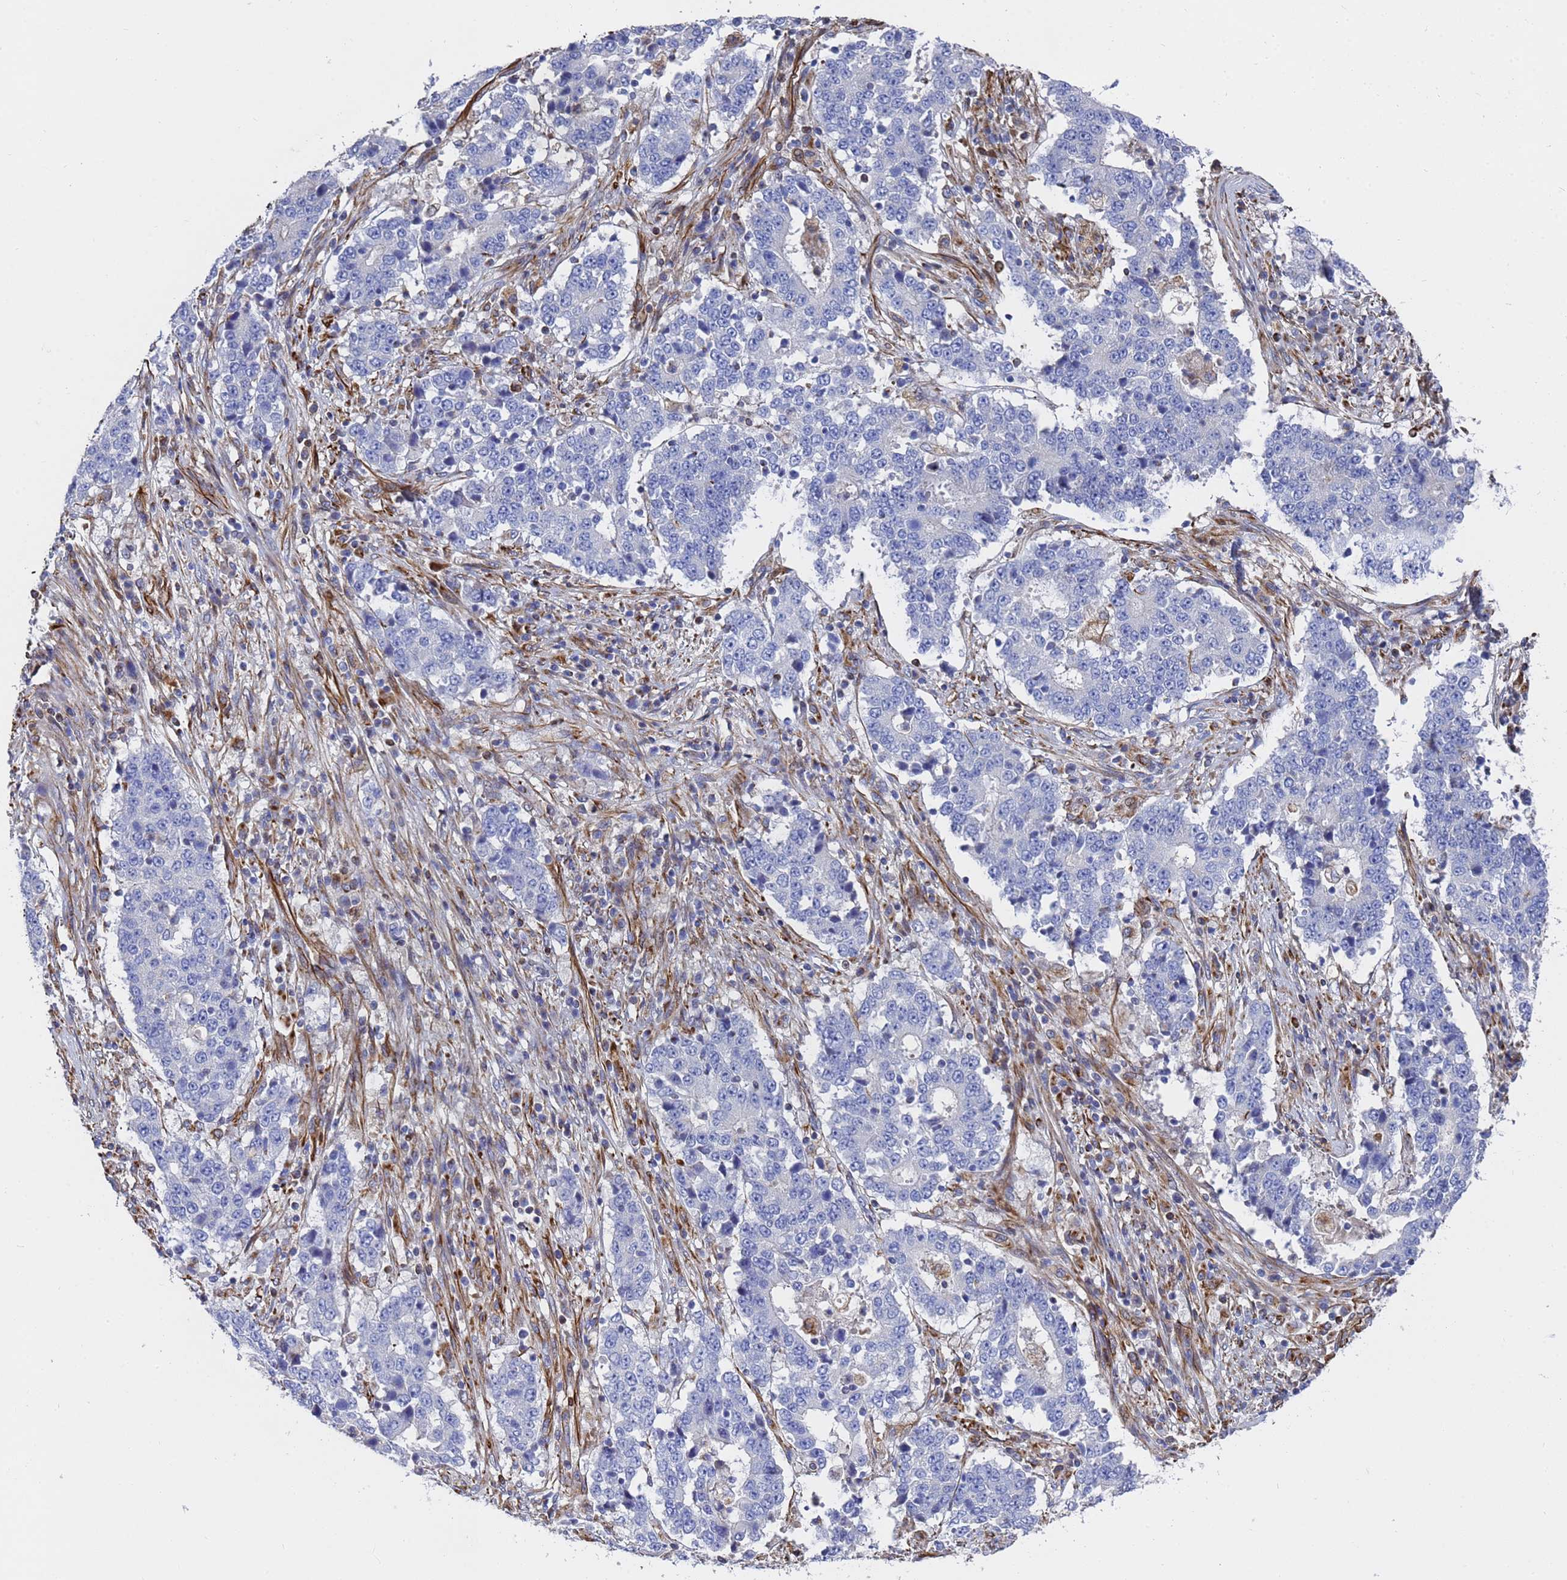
{"staining": {"intensity": "negative", "quantity": "none", "location": "none"}, "tissue": "stomach cancer", "cell_type": "Tumor cells", "image_type": "cancer", "snomed": [{"axis": "morphology", "description": "Adenocarcinoma, NOS"}, {"axis": "topography", "description": "Stomach"}], "caption": "Immunohistochemical staining of human stomach adenocarcinoma exhibits no significant staining in tumor cells.", "gene": "SYT13", "patient": {"sex": "male", "age": 59}}